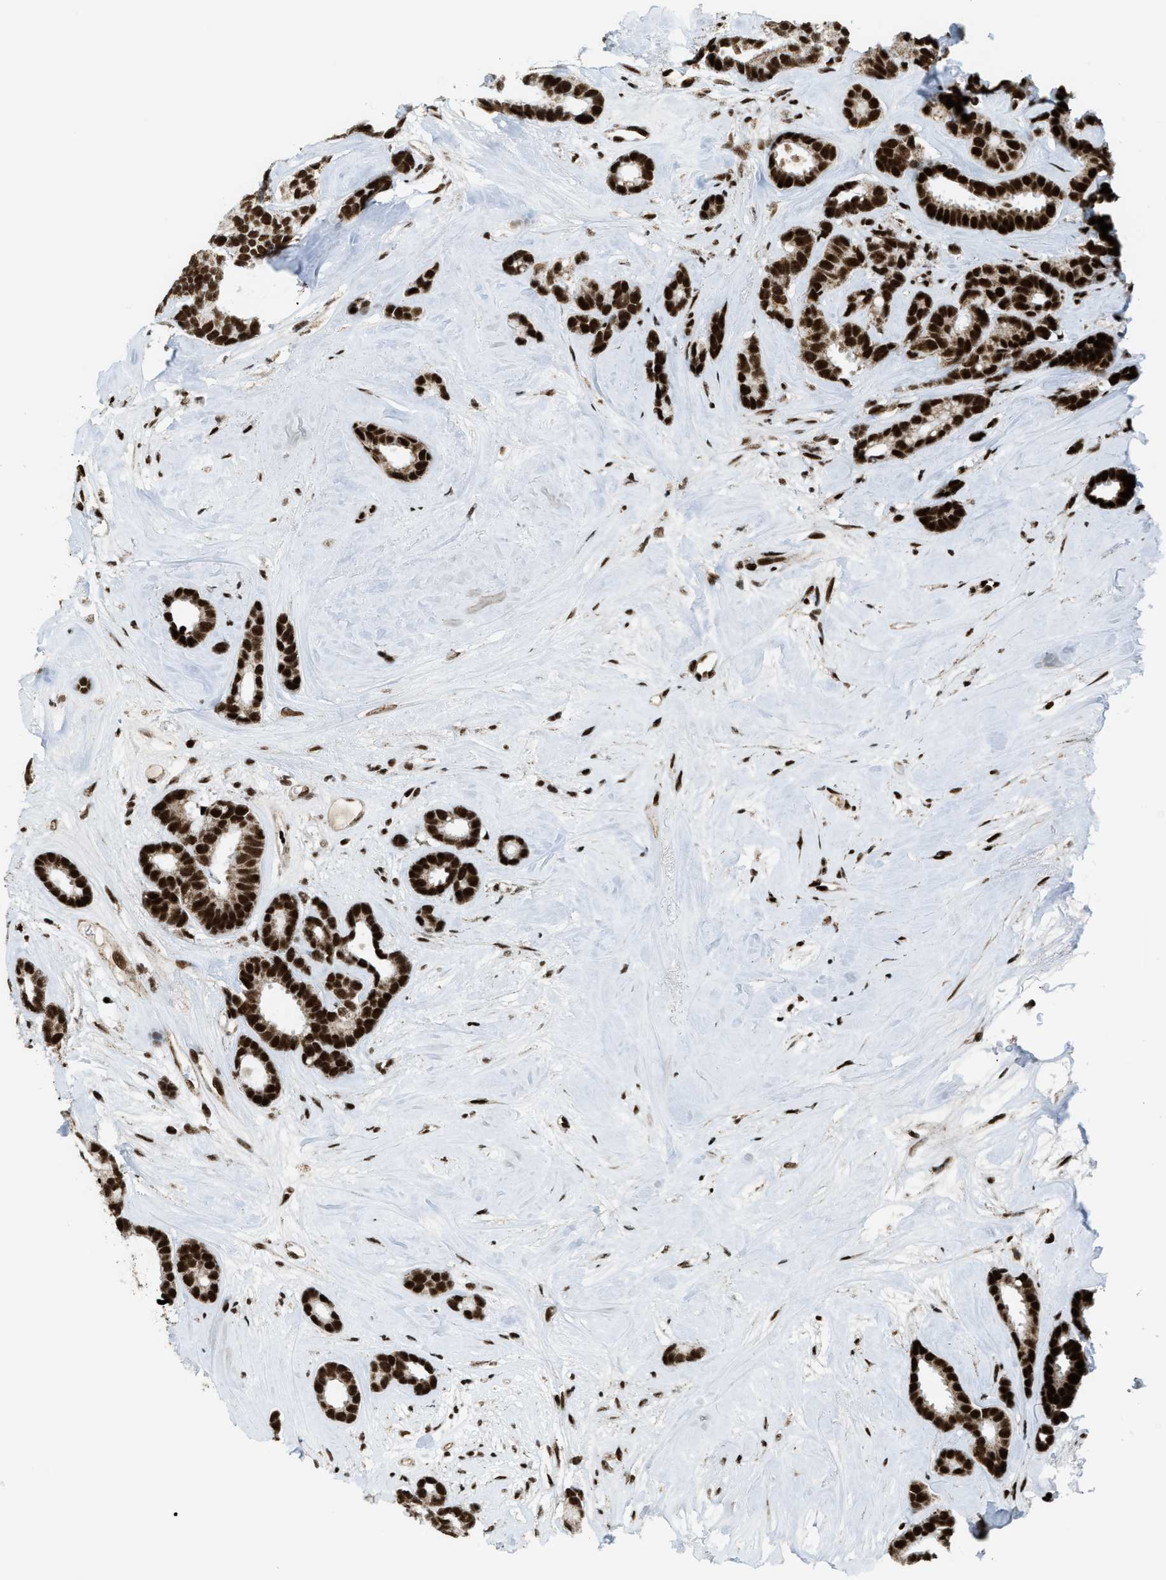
{"staining": {"intensity": "strong", "quantity": ">75%", "location": "nuclear"}, "tissue": "breast cancer", "cell_type": "Tumor cells", "image_type": "cancer", "snomed": [{"axis": "morphology", "description": "Duct carcinoma"}, {"axis": "topography", "description": "Breast"}], "caption": "This is a photomicrograph of IHC staining of intraductal carcinoma (breast), which shows strong staining in the nuclear of tumor cells.", "gene": "GABPB1", "patient": {"sex": "female", "age": 87}}